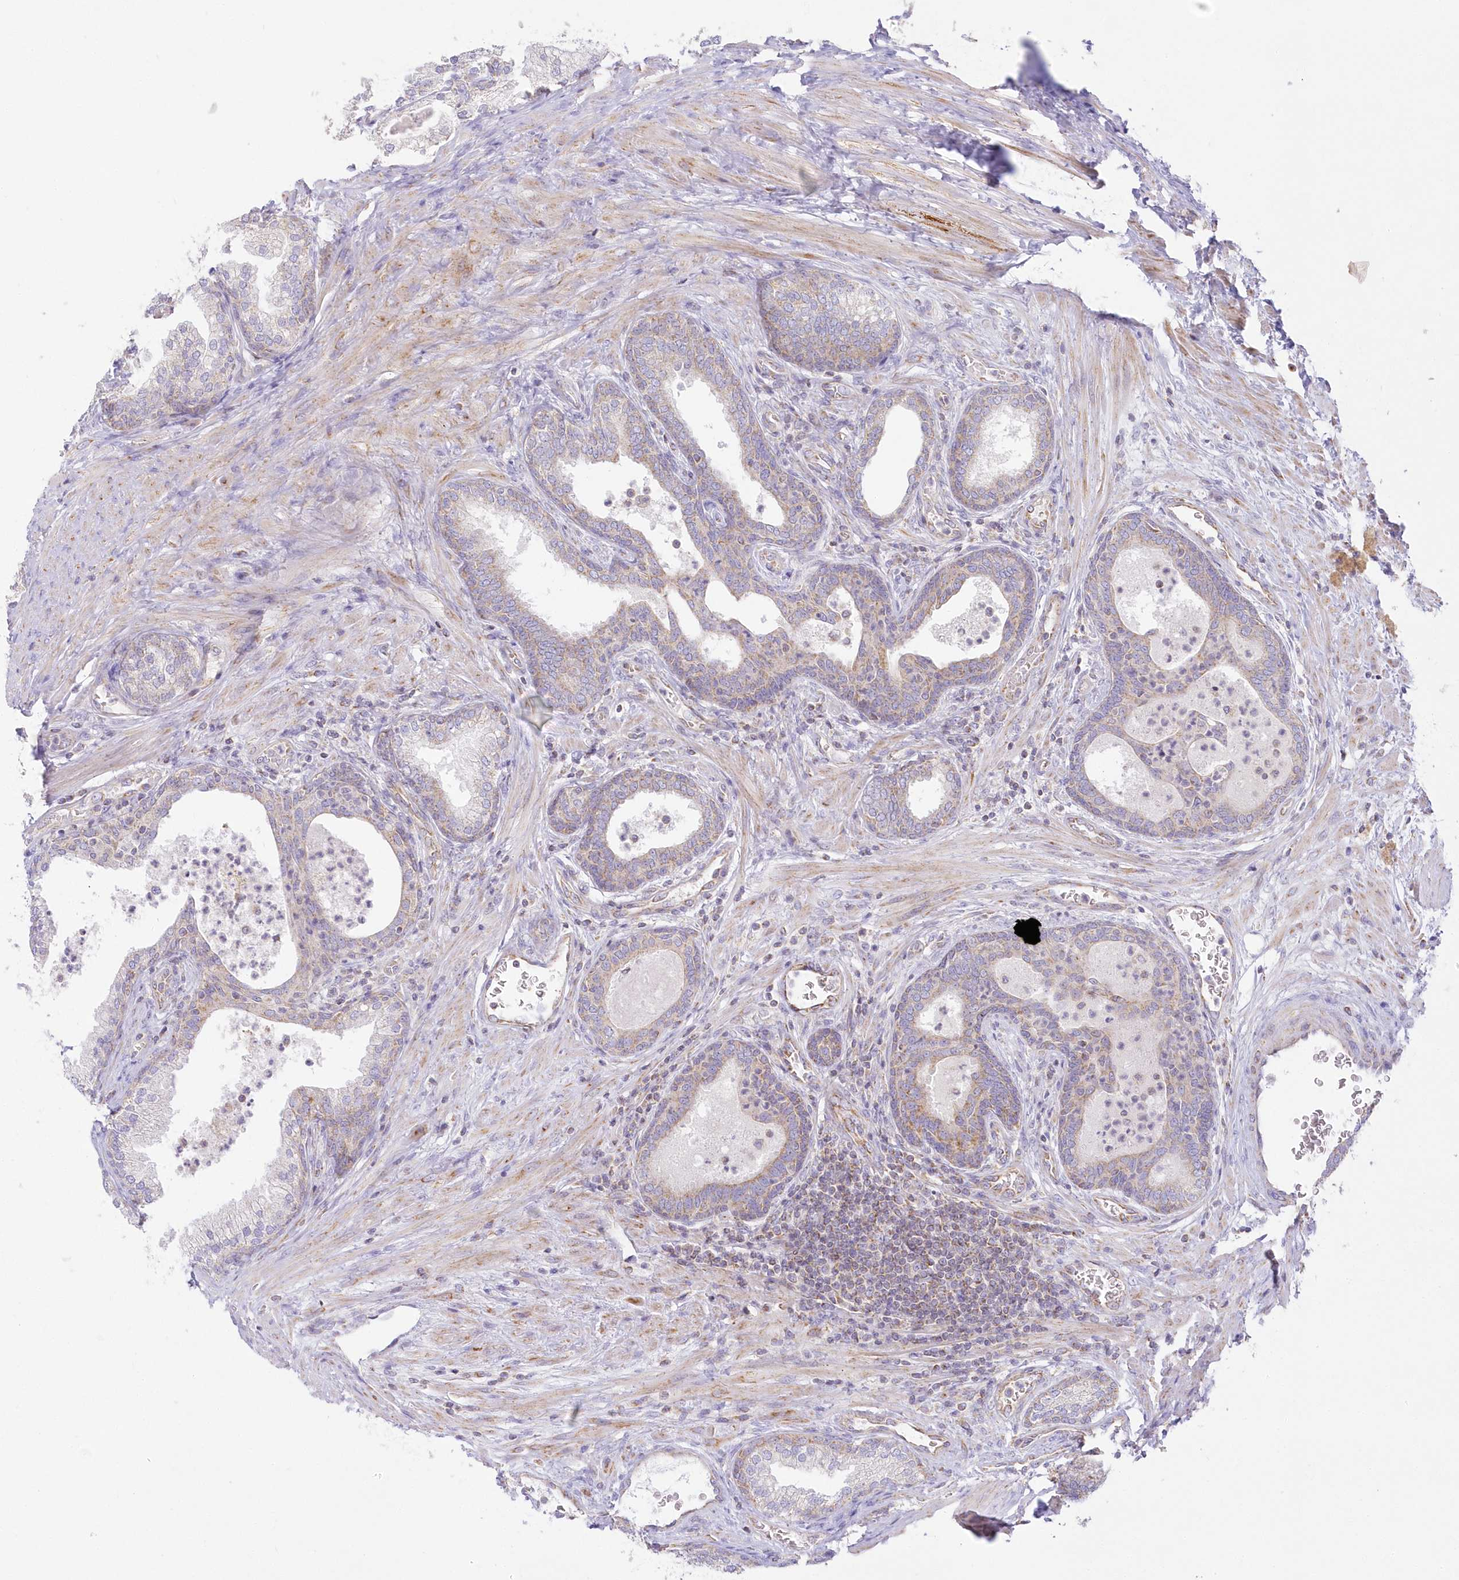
{"staining": {"intensity": "weak", "quantity": "25%-75%", "location": "cytoplasmic/membranous"}, "tissue": "prostate", "cell_type": "Glandular cells", "image_type": "normal", "snomed": [{"axis": "morphology", "description": "Normal tissue, NOS"}, {"axis": "topography", "description": "Prostate"}], "caption": "Weak cytoplasmic/membranous protein staining is seen in about 25%-75% of glandular cells in prostate. (IHC, brightfield microscopy, high magnification).", "gene": "TBC1D14", "patient": {"sex": "male", "age": 76}}